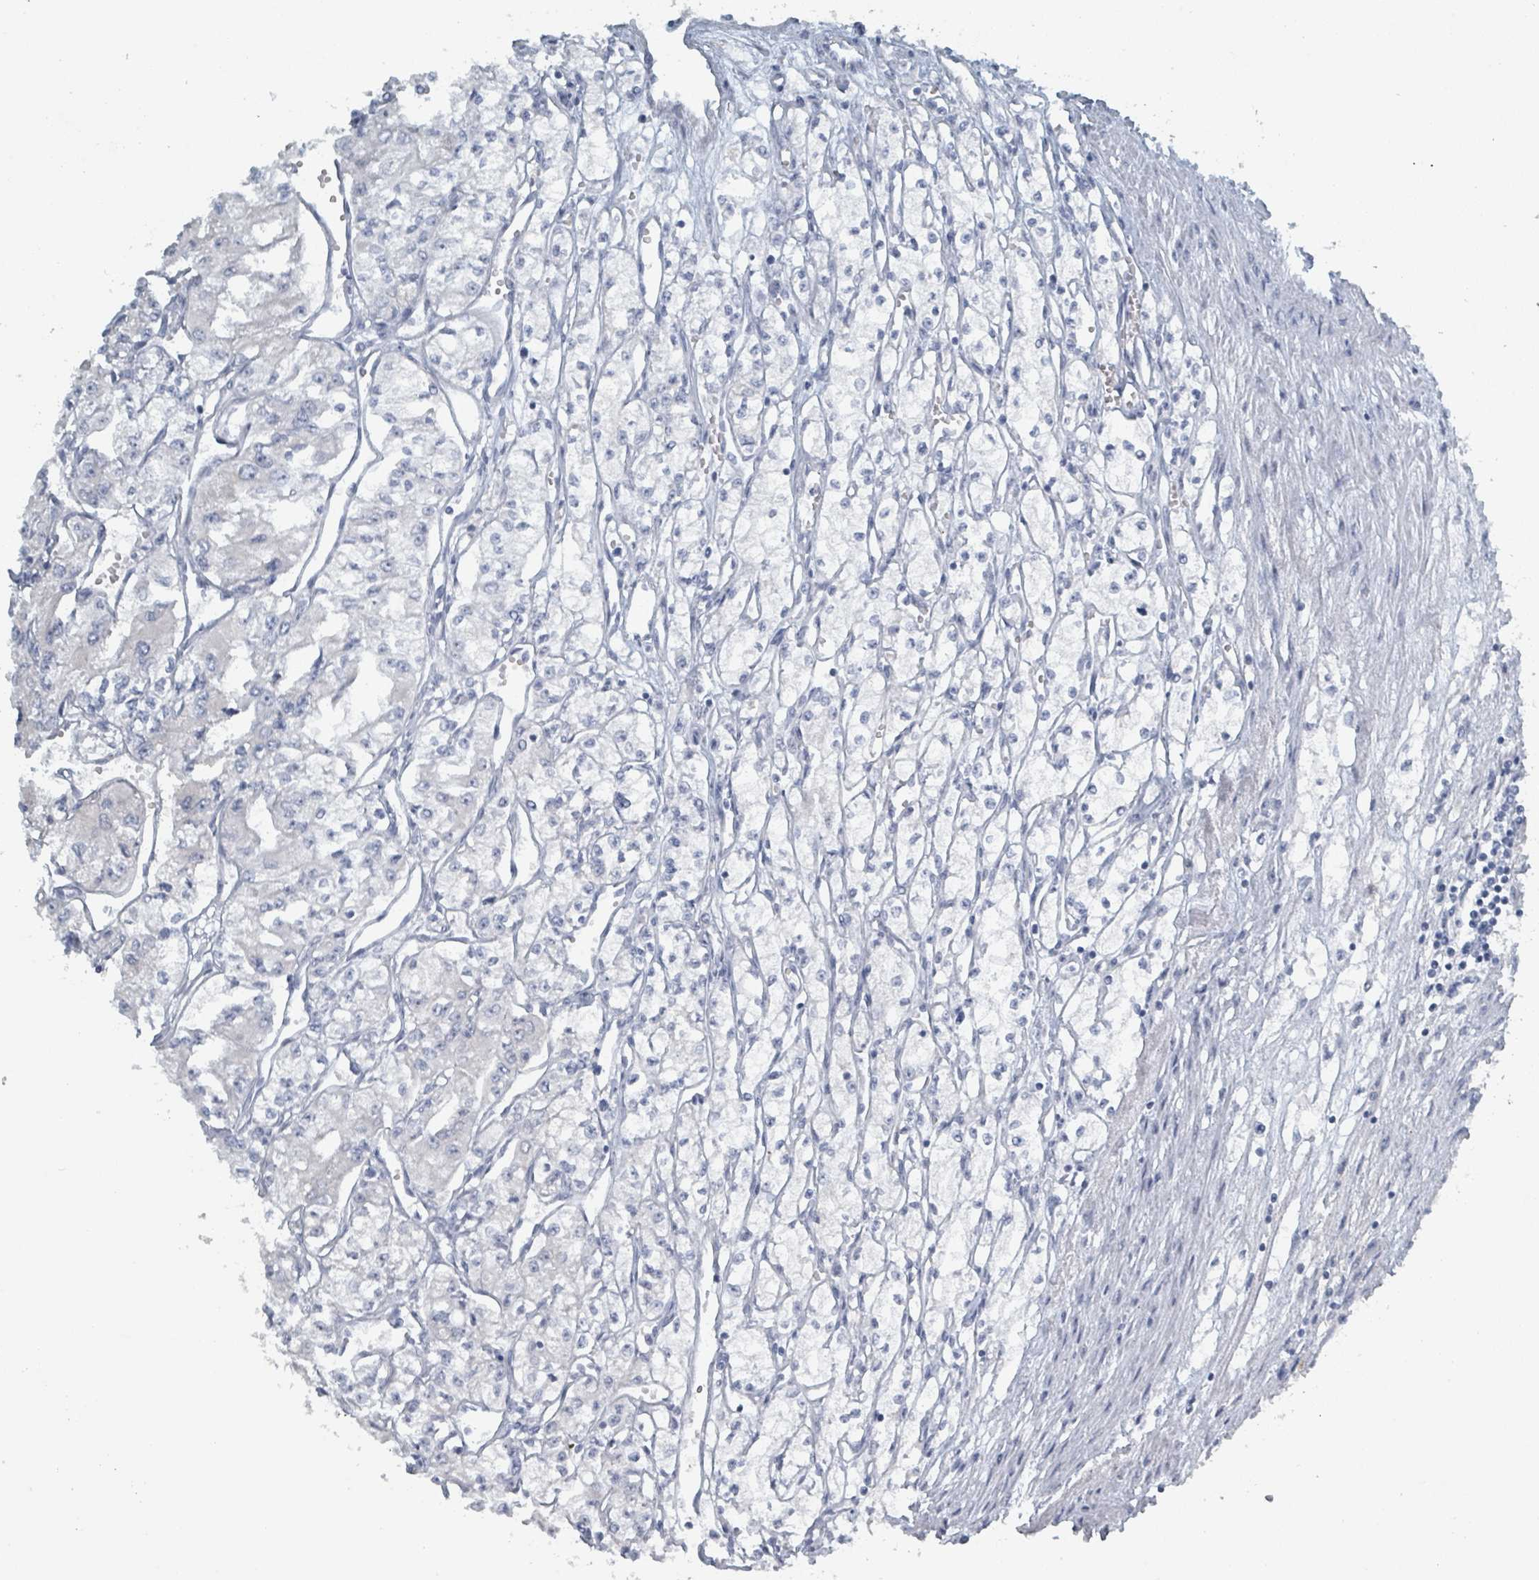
{"staining": {"intensity": "negative", "quantity": "none", "location": "none"}, "tissue": "renal cancer", "cell_type": "Tumor cells", "image_type": "cancer", "snomed": [{"axis": "morphology", "description": "Adenocarcinoma, NOS"}, {"axis": "topography", "description": "Kidney"}], "caption": "Photomicrograph shows no protein expression in tumor cells of adenocarcinoma (renal) tissue.", "gene": "HEATR5A", "patient": {"sex": "male", "age": 59}}